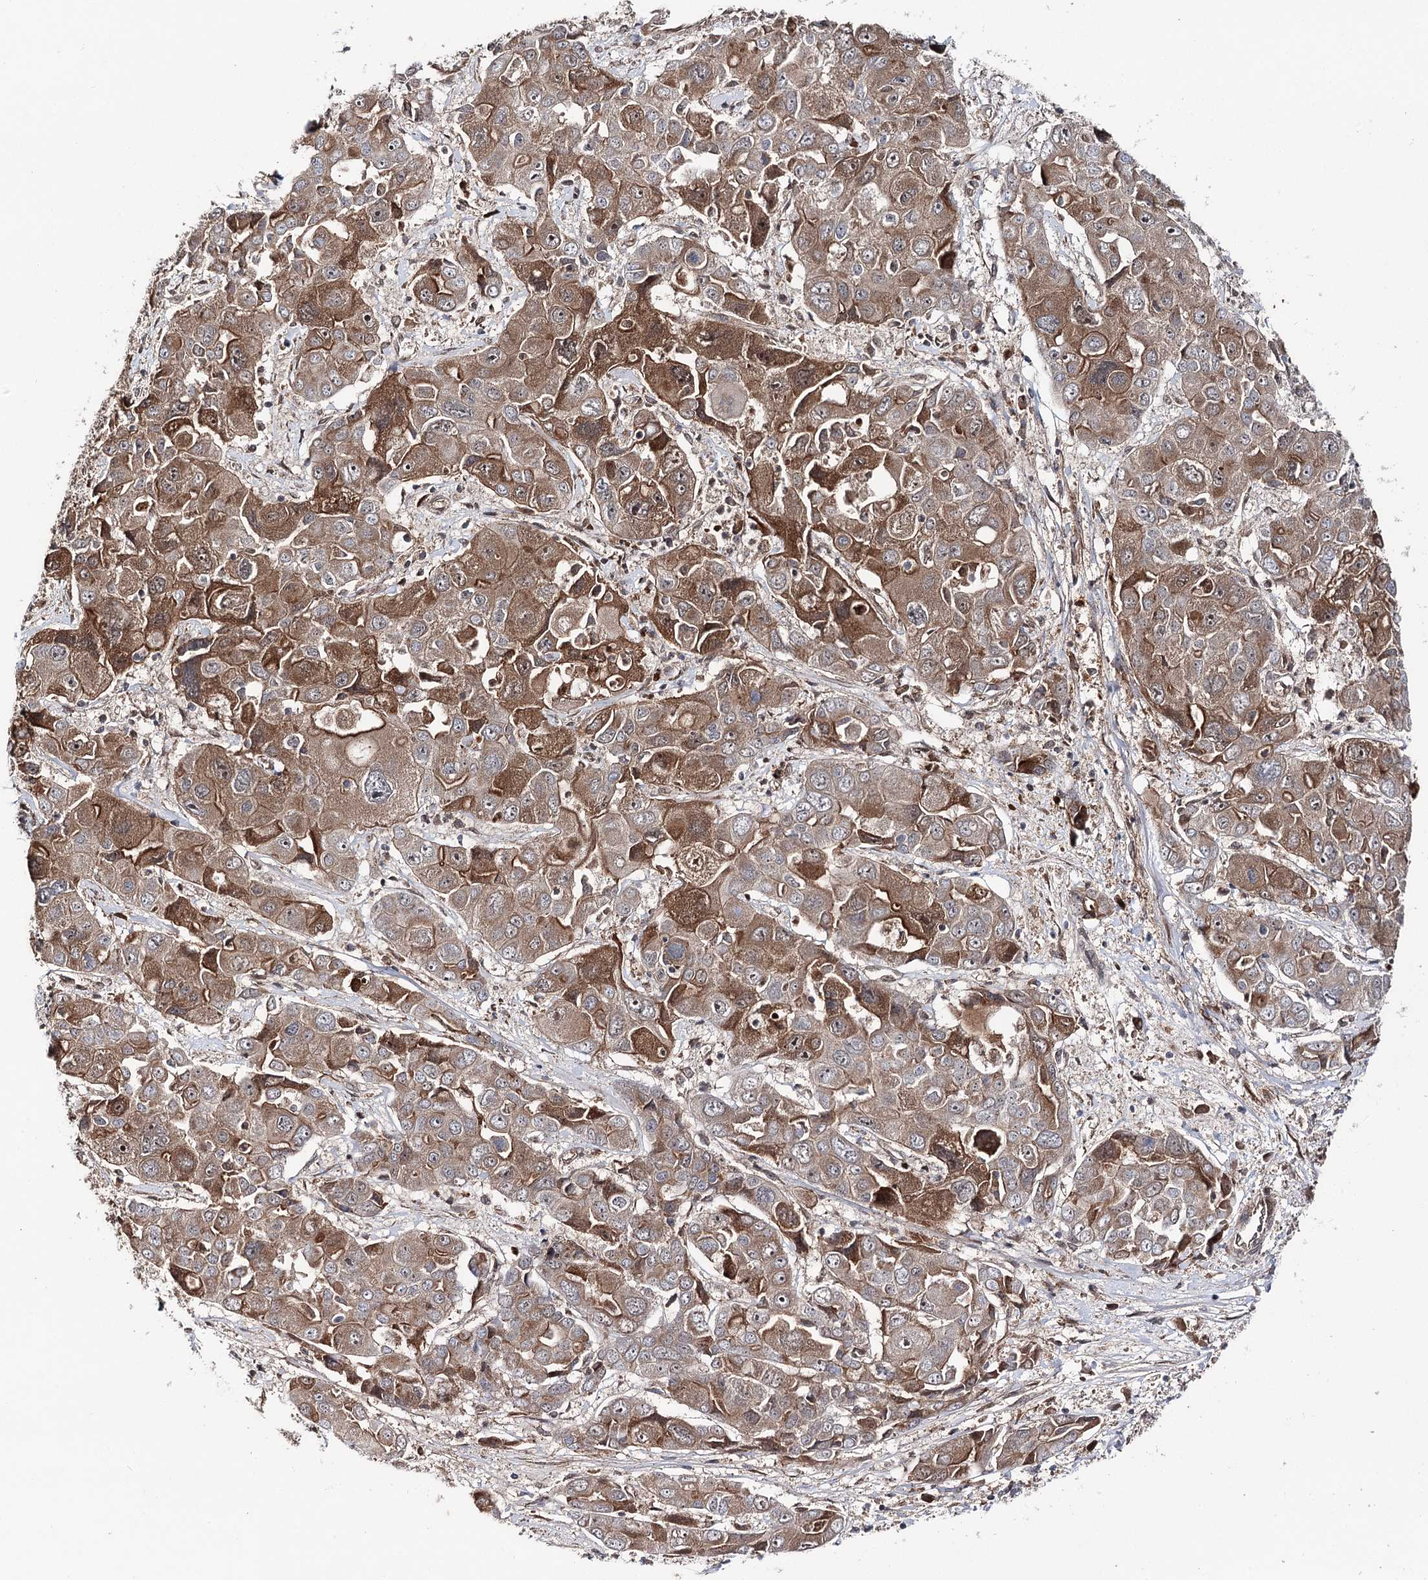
{"staining": {"intensity": "strong", "quantity": "25%-75%", "location": "cytoplasmic/membranous"}, "tissue": "liver cancer", "cell_type": "Tumor cells", "image_type": "cancer", "snomed": [{"axis": "morphology", "description": "Cholangiocarcinoma"}, {"axis": "topography", "description": "Liver"}], "caption": "Tumor cells demonstrate high levels of strong cytoplasmic/membranous positivity in about 25%-75% of cells in liver cancer (cholangiocarcinoma). The staining was performed using DAB, with brown indicating positive protein expression. Nuclei are stained blue with hematoxylin.", "gene": "MSANTD2", "patient": {"sex": "male", "age": 67}}